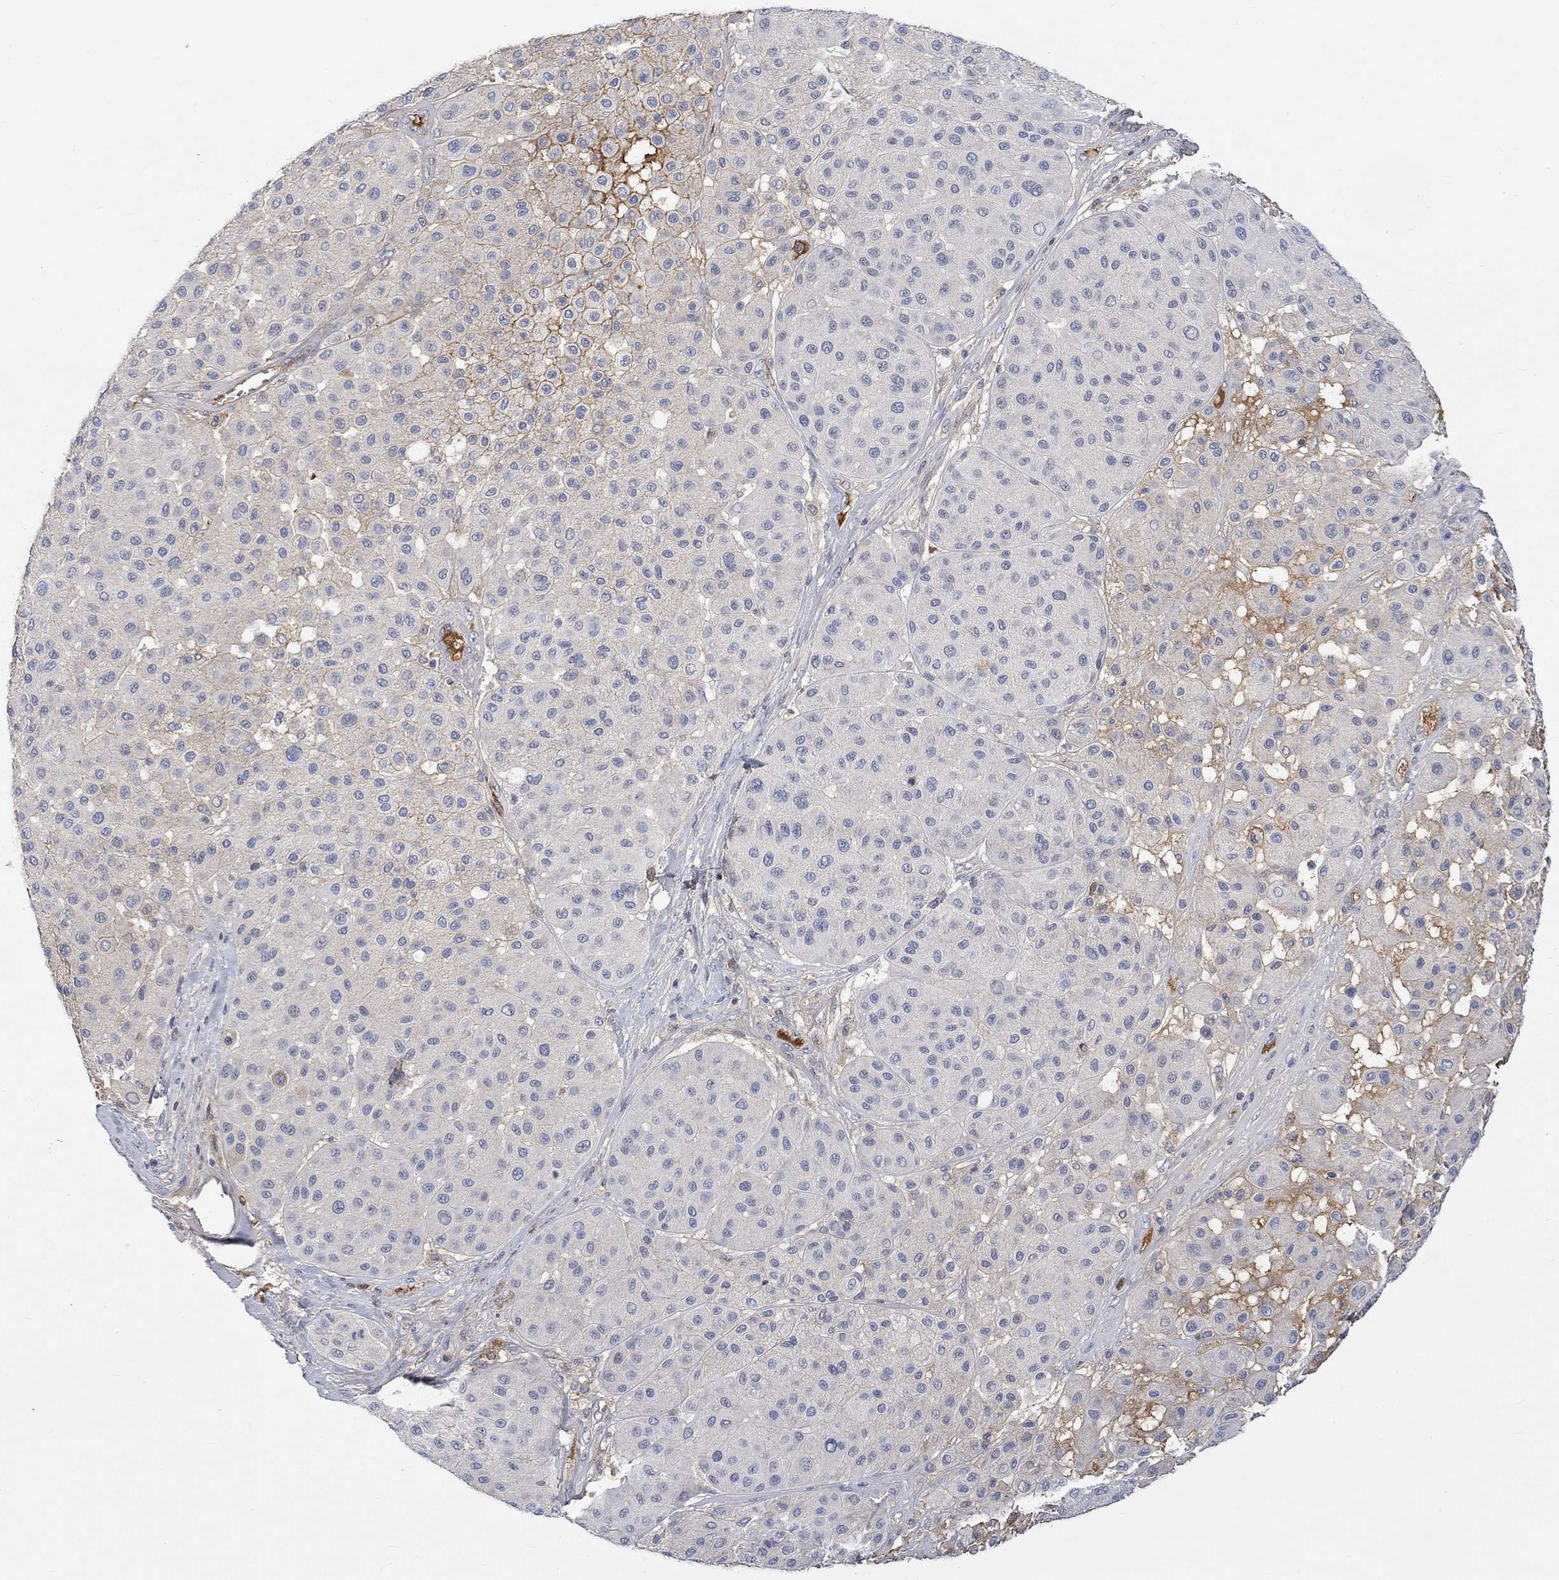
{"staining": {"intensity": "negative", "quantity": "none", "location": "none"}, "tissue": "melanoma", "cell_type": "Tumor cells", "image_type": "cancer", "snomed": [{"axis": "morphology", "description": "Malignant melanoma, Metastatic site"}, {"axis": "topography", "description": "Smooth muscle"}], "caption": "Melanoma stained for a protein using IHC reveals no expression tumor cells.", "gene": "MSTN", "patient": {"sex": "male", "age": 41}}